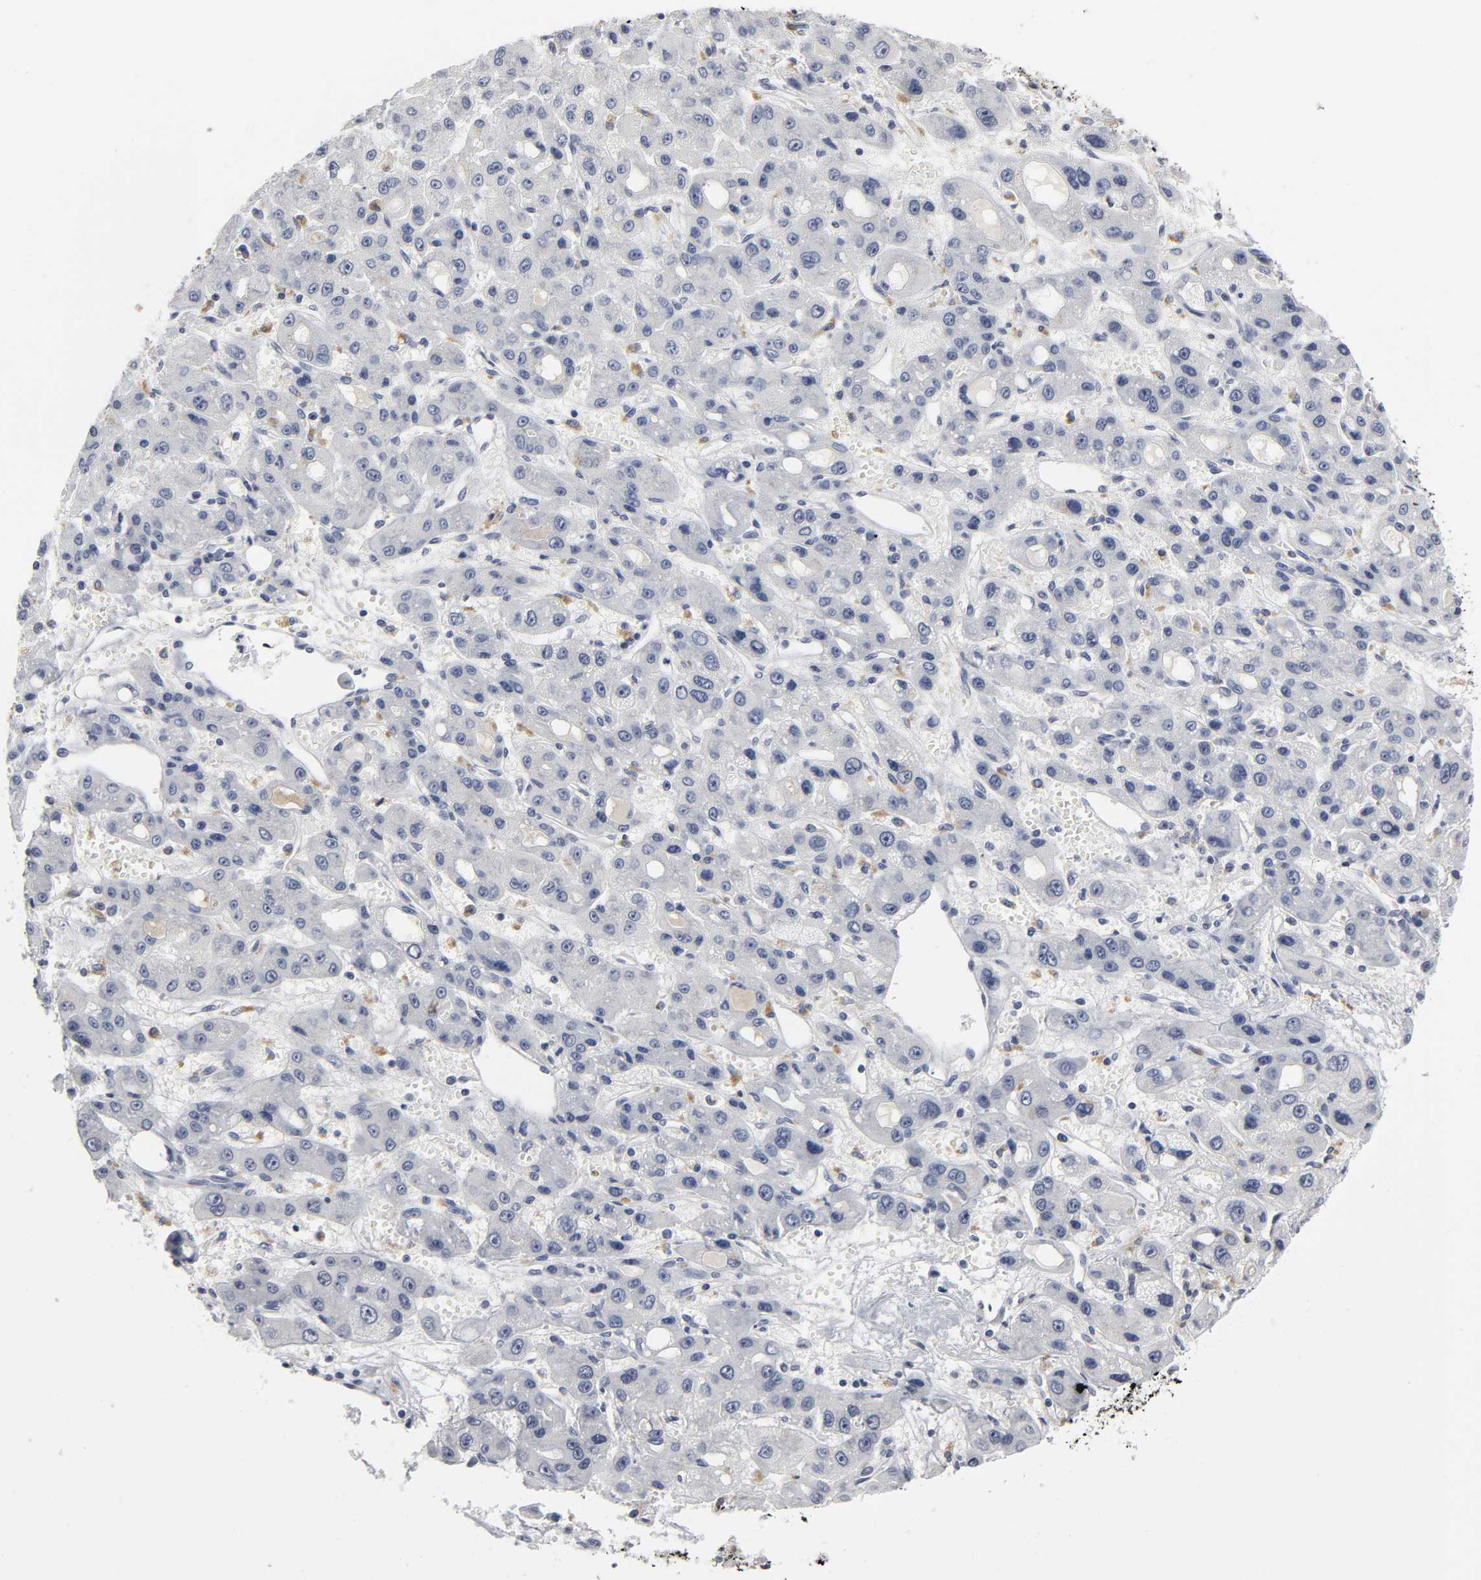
{"staining": {"intensity": "negative", "quantity": "none", "location": "none"}, "tissue": "liver cancer", "cell_type": "Tumor cells", "image_type": "cancer", "snomed": [{"axis": "morphology", "description": "Carcinoma, Hepatocellular, NOS"}, {"axis": "topography", "description": "Liver"}], "caption": "IHC photomicrograph of hepatocellular carcinoma (liver) stained for a protein (brown), which reveals no staining in tumor cells.", "gene": "TCAP", "patient": {"sex": "male", "age": 55}}